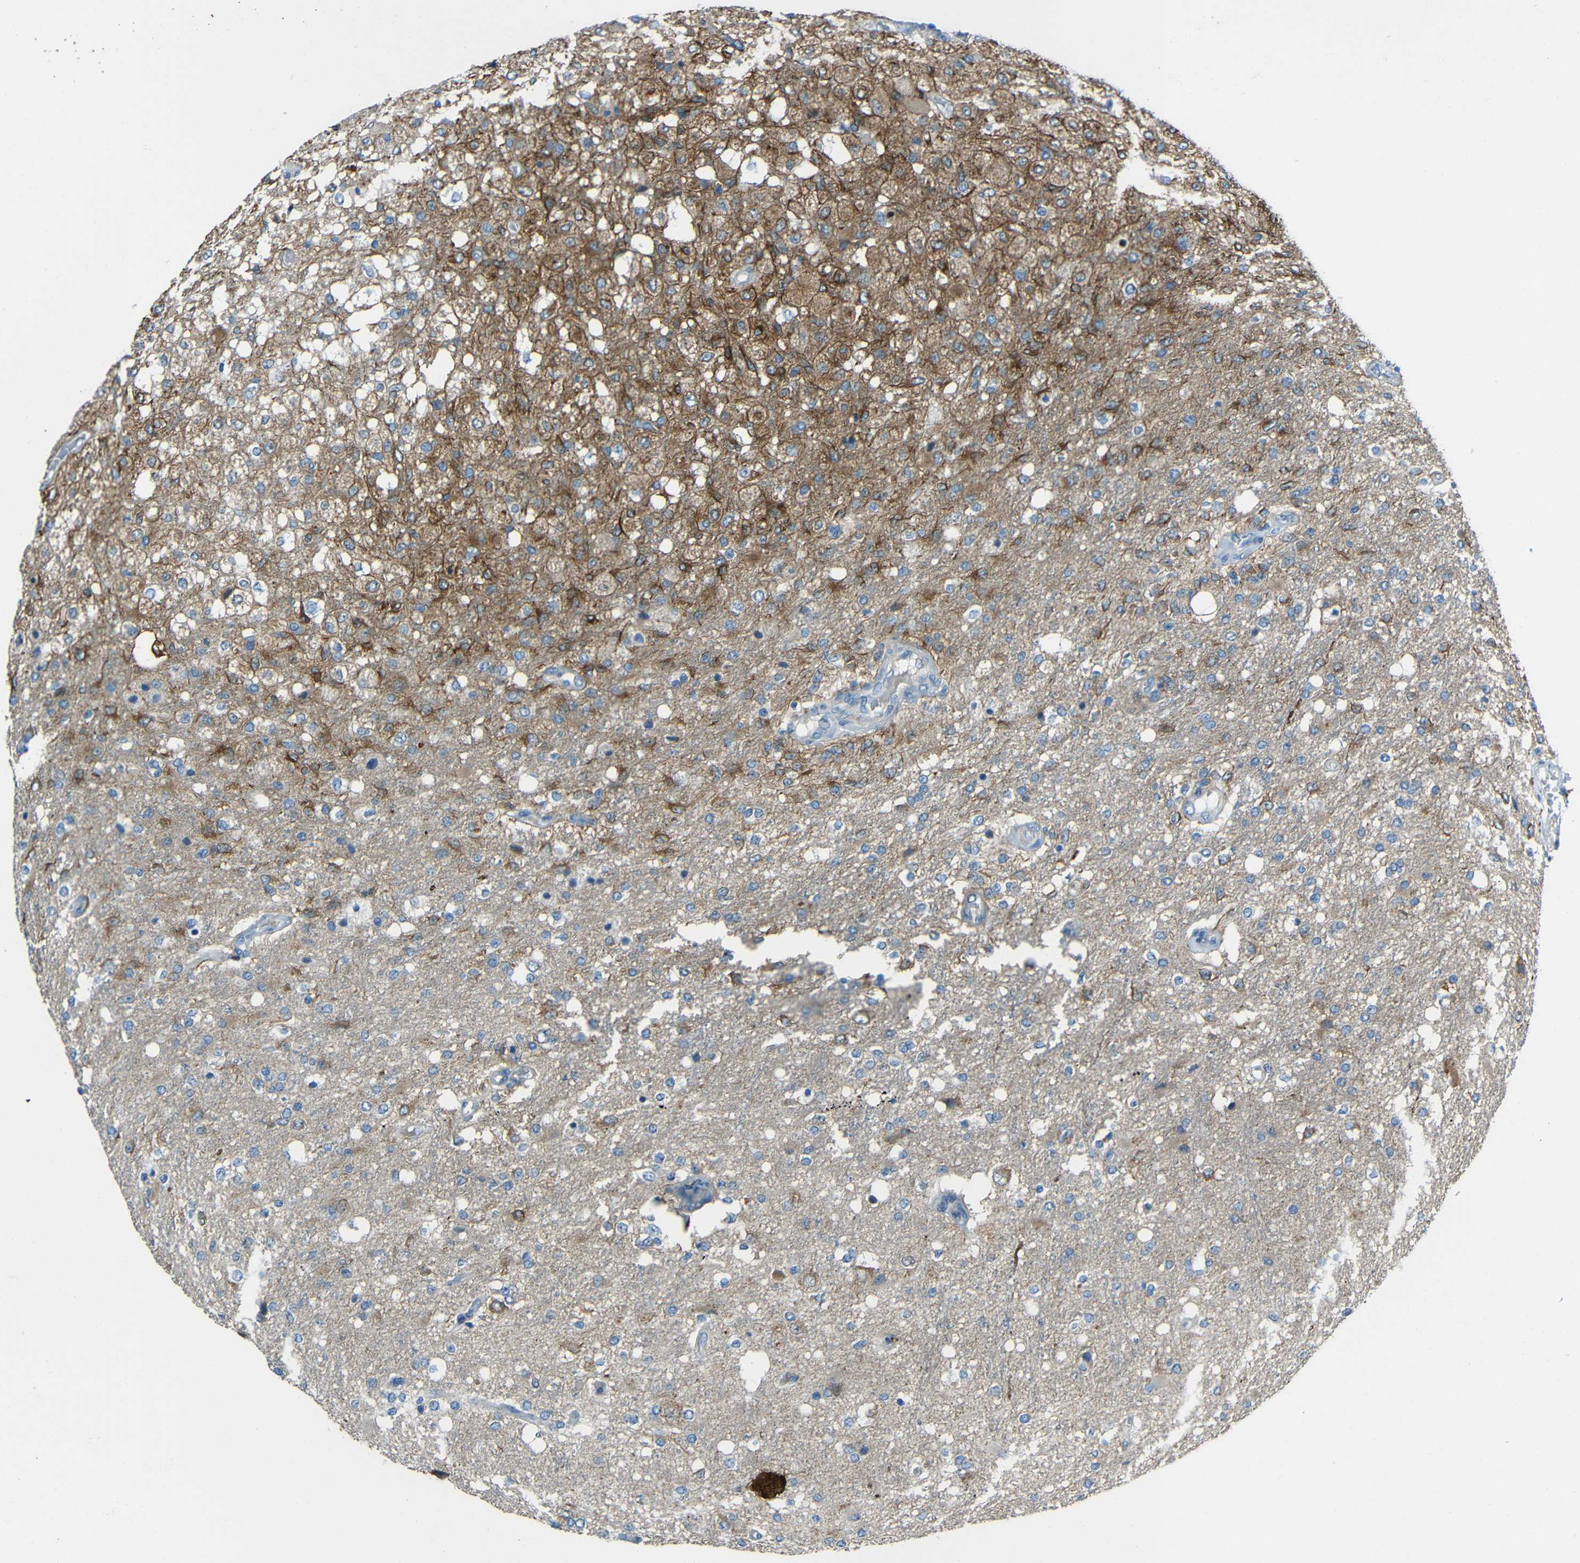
{"staining": {"intensity": "strong", "quantity": "25%-75%", "location": "cytoplasmic/membranous"}, "tissue": "glioma", "cell_type": "Tumor cells", "image_type": "cancer", "snomed": [{"axis": "morphology", "description": "Normal tissue, NOS"}, {"axis": "morphology", "description": "Glioma, malignant, High grade"}, {"axis": "topography", "description": "Cerebral cortex"}], "caption": "Tumor cells reveal high levels of strong cytoplasmic/membranous positivity in about 25%-75% of cells in glioma.", "gene": "DCLK1", "patient": {"sex": "male", "age": 77}}